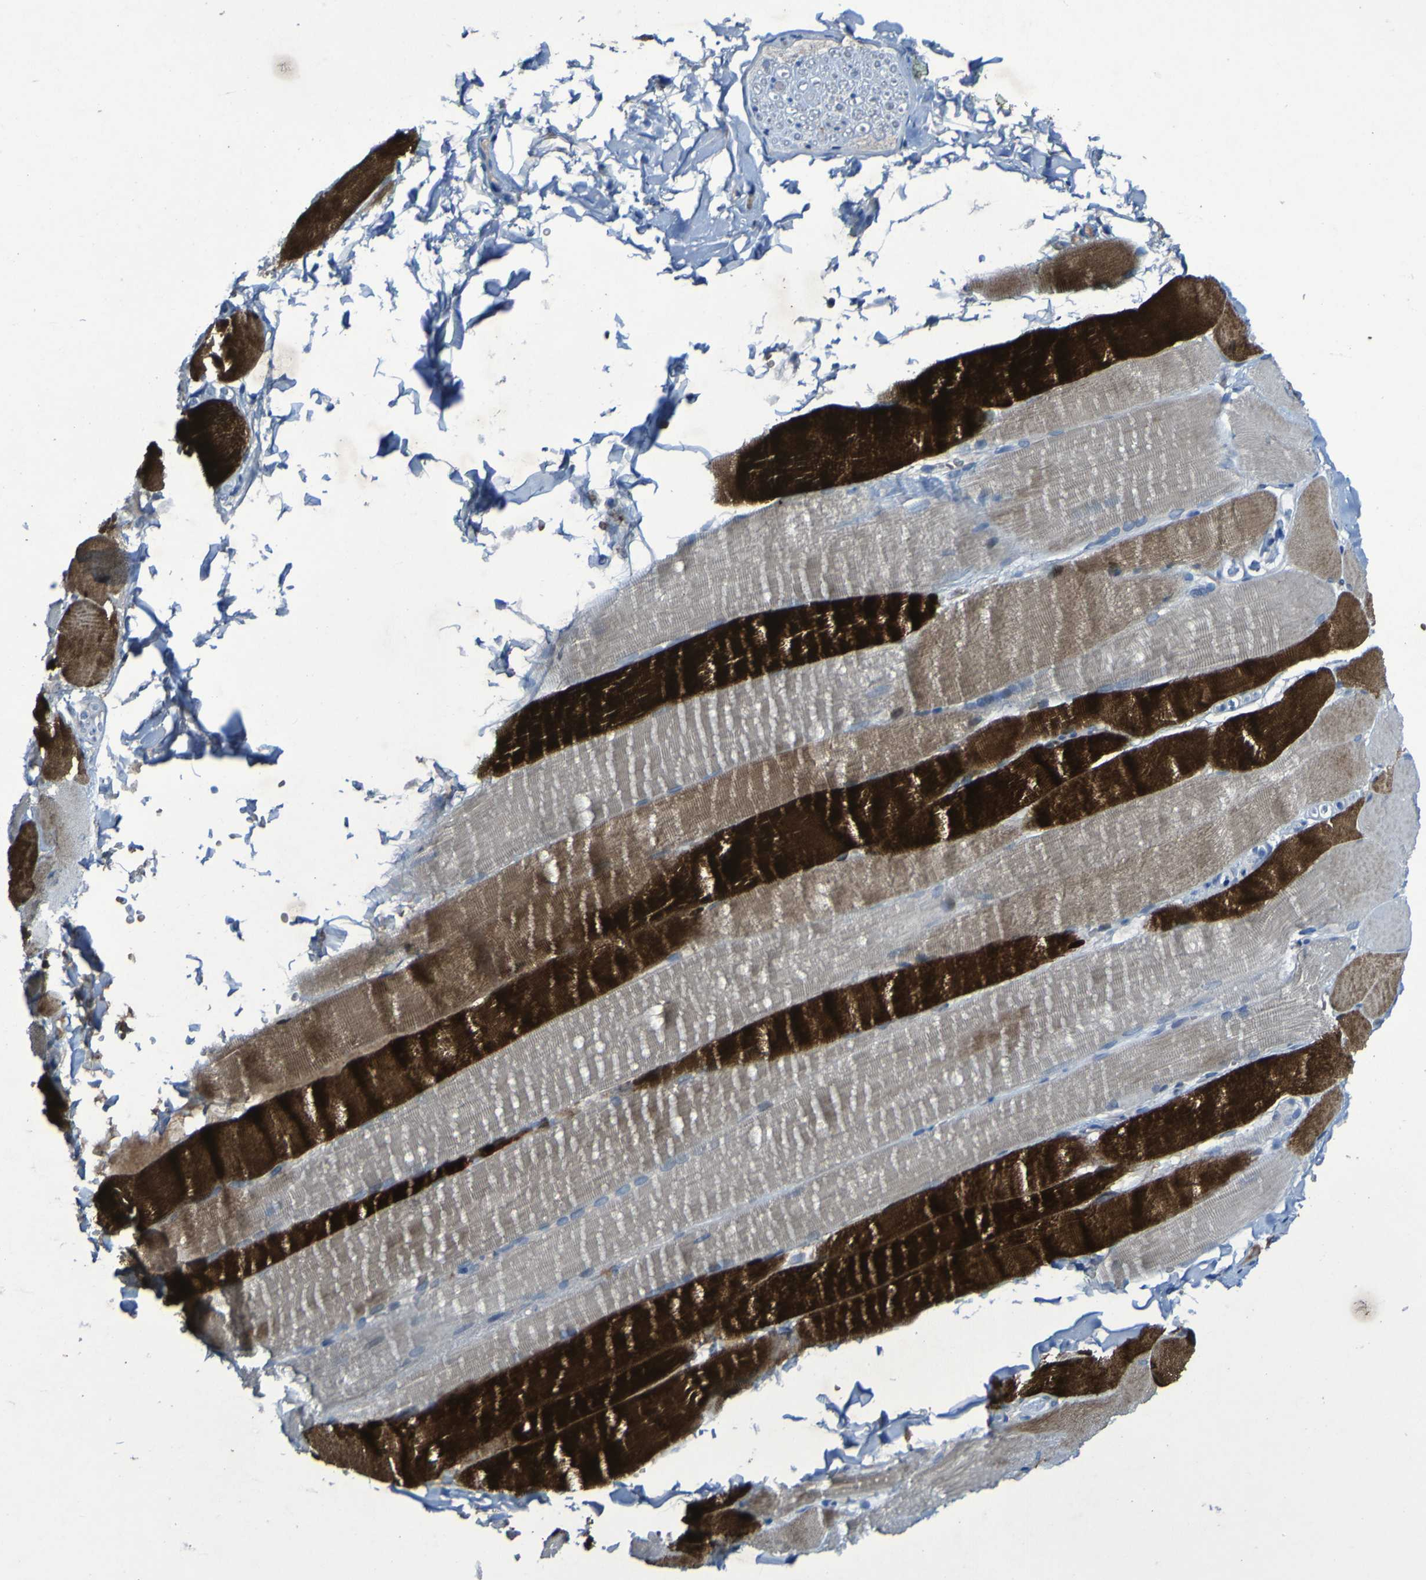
{"staining": {"intensity": "strong", "quantity": ">75%", "location": "cytoplasmic/membranous"}, "tissue": "skeletal muscle", "cell_type": "Myocytes", "image_type": "normal", "snomed": [{"axis": "morphology", "description": "Normal tissue, NOS"}, {"axis": "topography", "description": "Skin"}, {"axis": "topography", "description": "Skeletal muscle"}], "caption": "Human skeletal muscle stained with a brown dye exhibits strong cytoplasmic/membranous positive positivity in approximately >75% of myocytes.", "gene": "SGK2", "patient": {"sex": "male", "age": 83}}